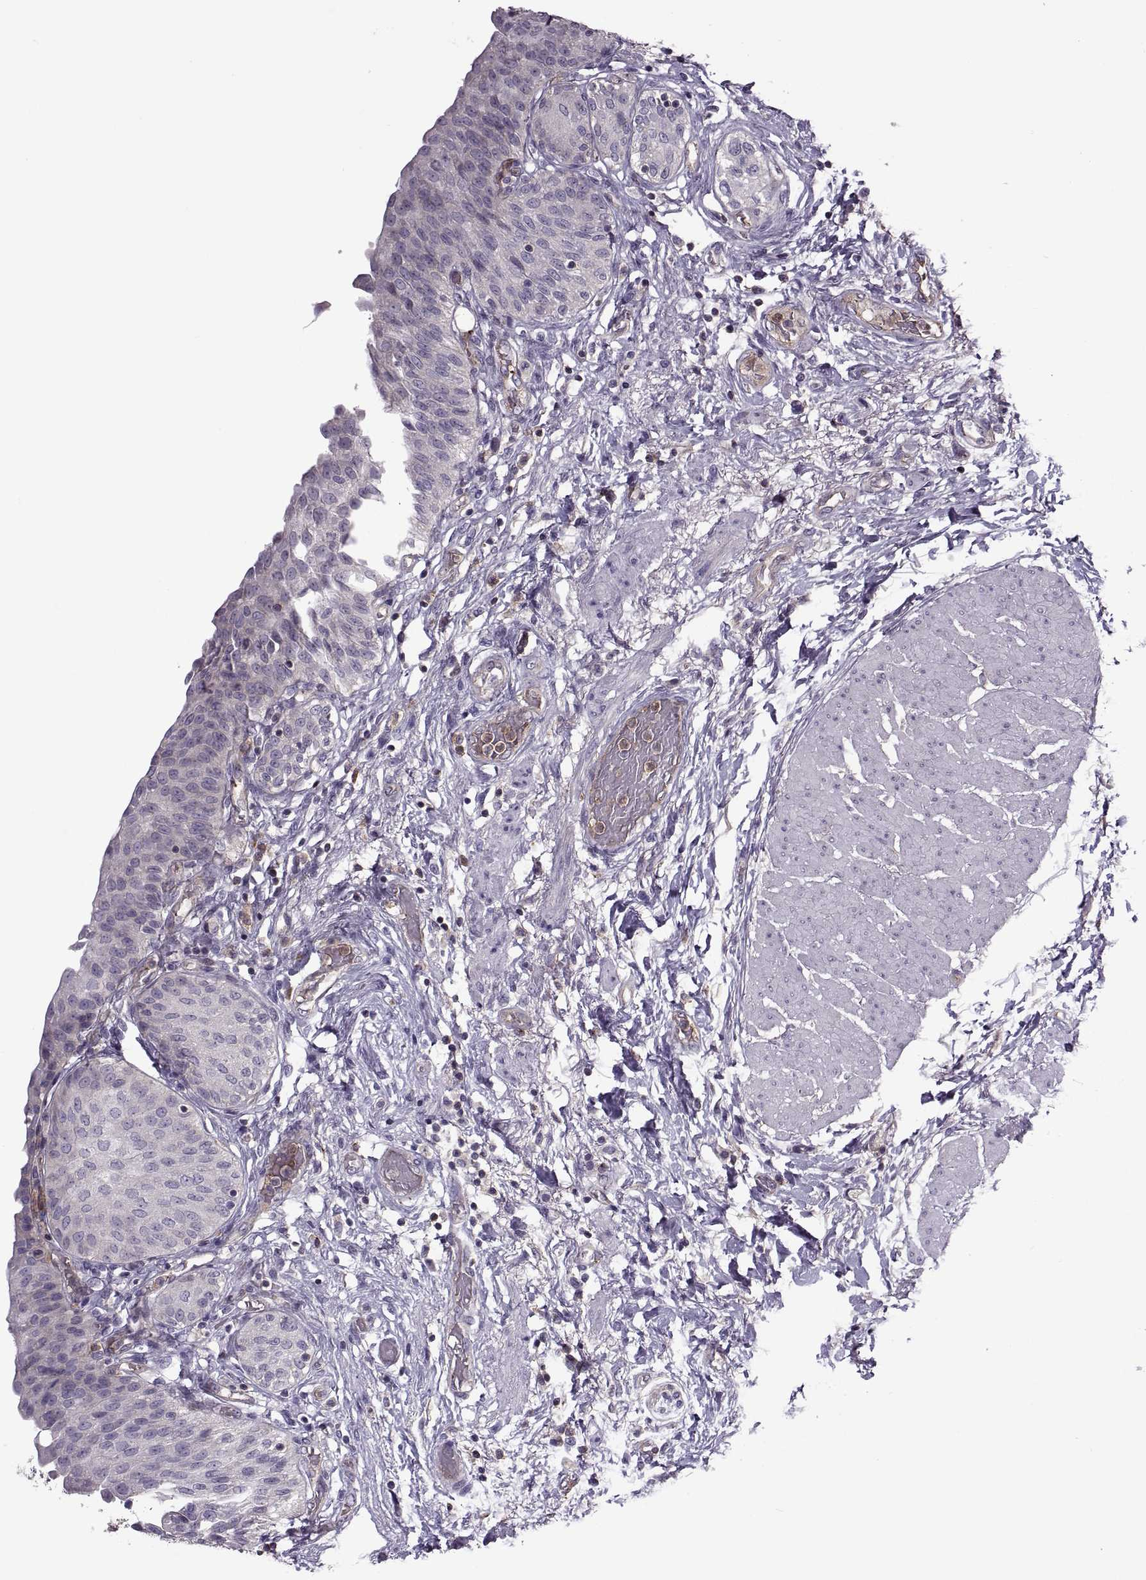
{"staining": {"intensity": "negative", "quantity": "none", "location": "none"}, "tissue": "urinary bladder", "cell_type": "Urothelial cells", "image_type": "normal", "snomed": [{"axis": "morphology", "description": "Normal tissue, NOS"}, {"axis": "morphology", "description": "Metaplasia, NOS"}, {"axis": "topography", "description": "Urinary bladder"}], "caption": "This is an IHC histopathology image of unremarkable human urinary bladder. There is no staining in urothelial cells.", "gene": "SLC2A14", "patient": {"sex": "male", "age": 68}}